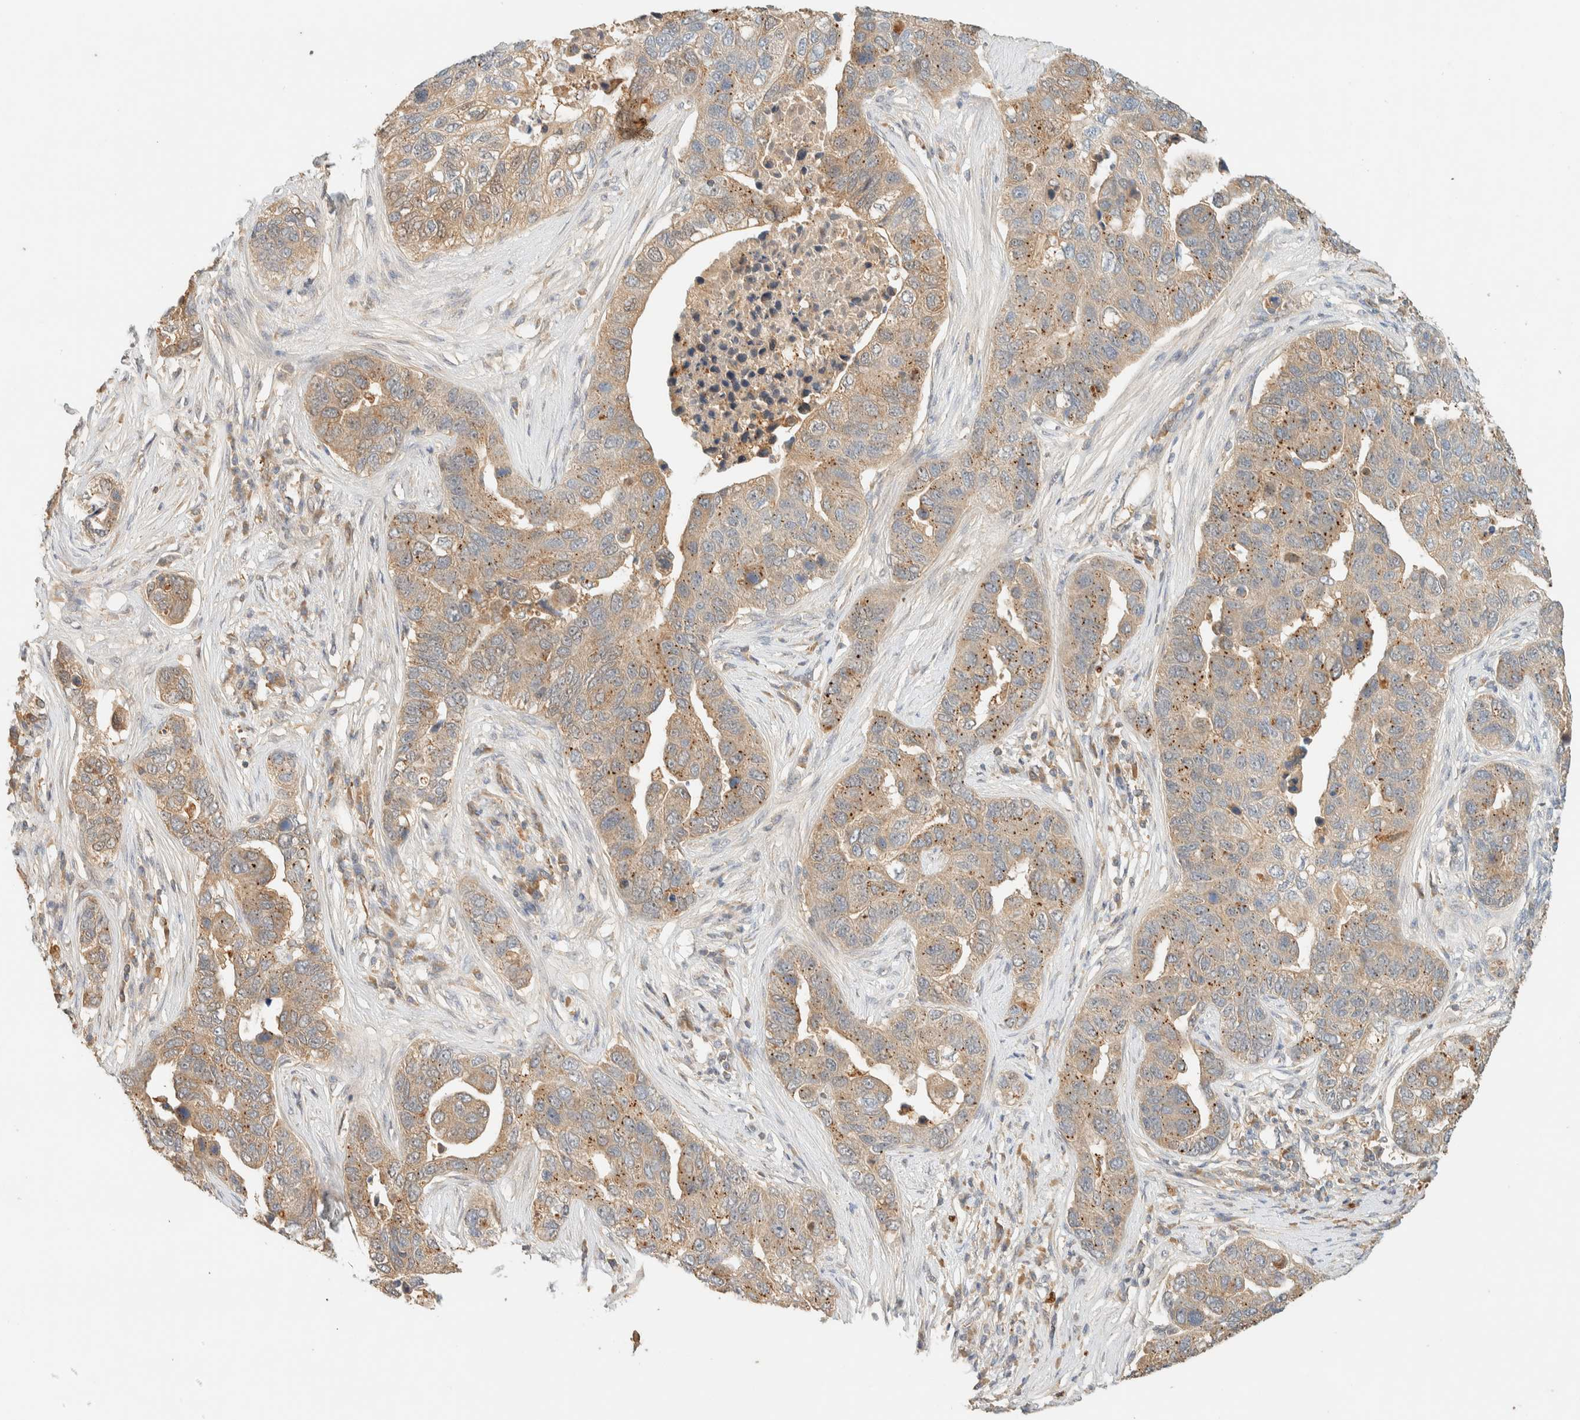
{"staining": {"intensity": "weak", "quantity": ">75%", "location": "cytoplasmic/membranous"}, "tissue": "pancreatic cancer", "cell_type": "Tumor cells", "image_type": "cancer", "snomed": [{"axis": "morphology", "description": "Adenocarcinoma, NOS"}, {"axis": "topography", "description": "Pancreas"}], "caption": "This is a micrograph of immunohistochemistry (IHC) staining of pancreatic cancer (adenocarcinoma), which shows weak expression in the cytoplasmic/membranous of tumor cells.", "gene": "ZBTB34", "patient": {"sex": "female", "age": 61}}